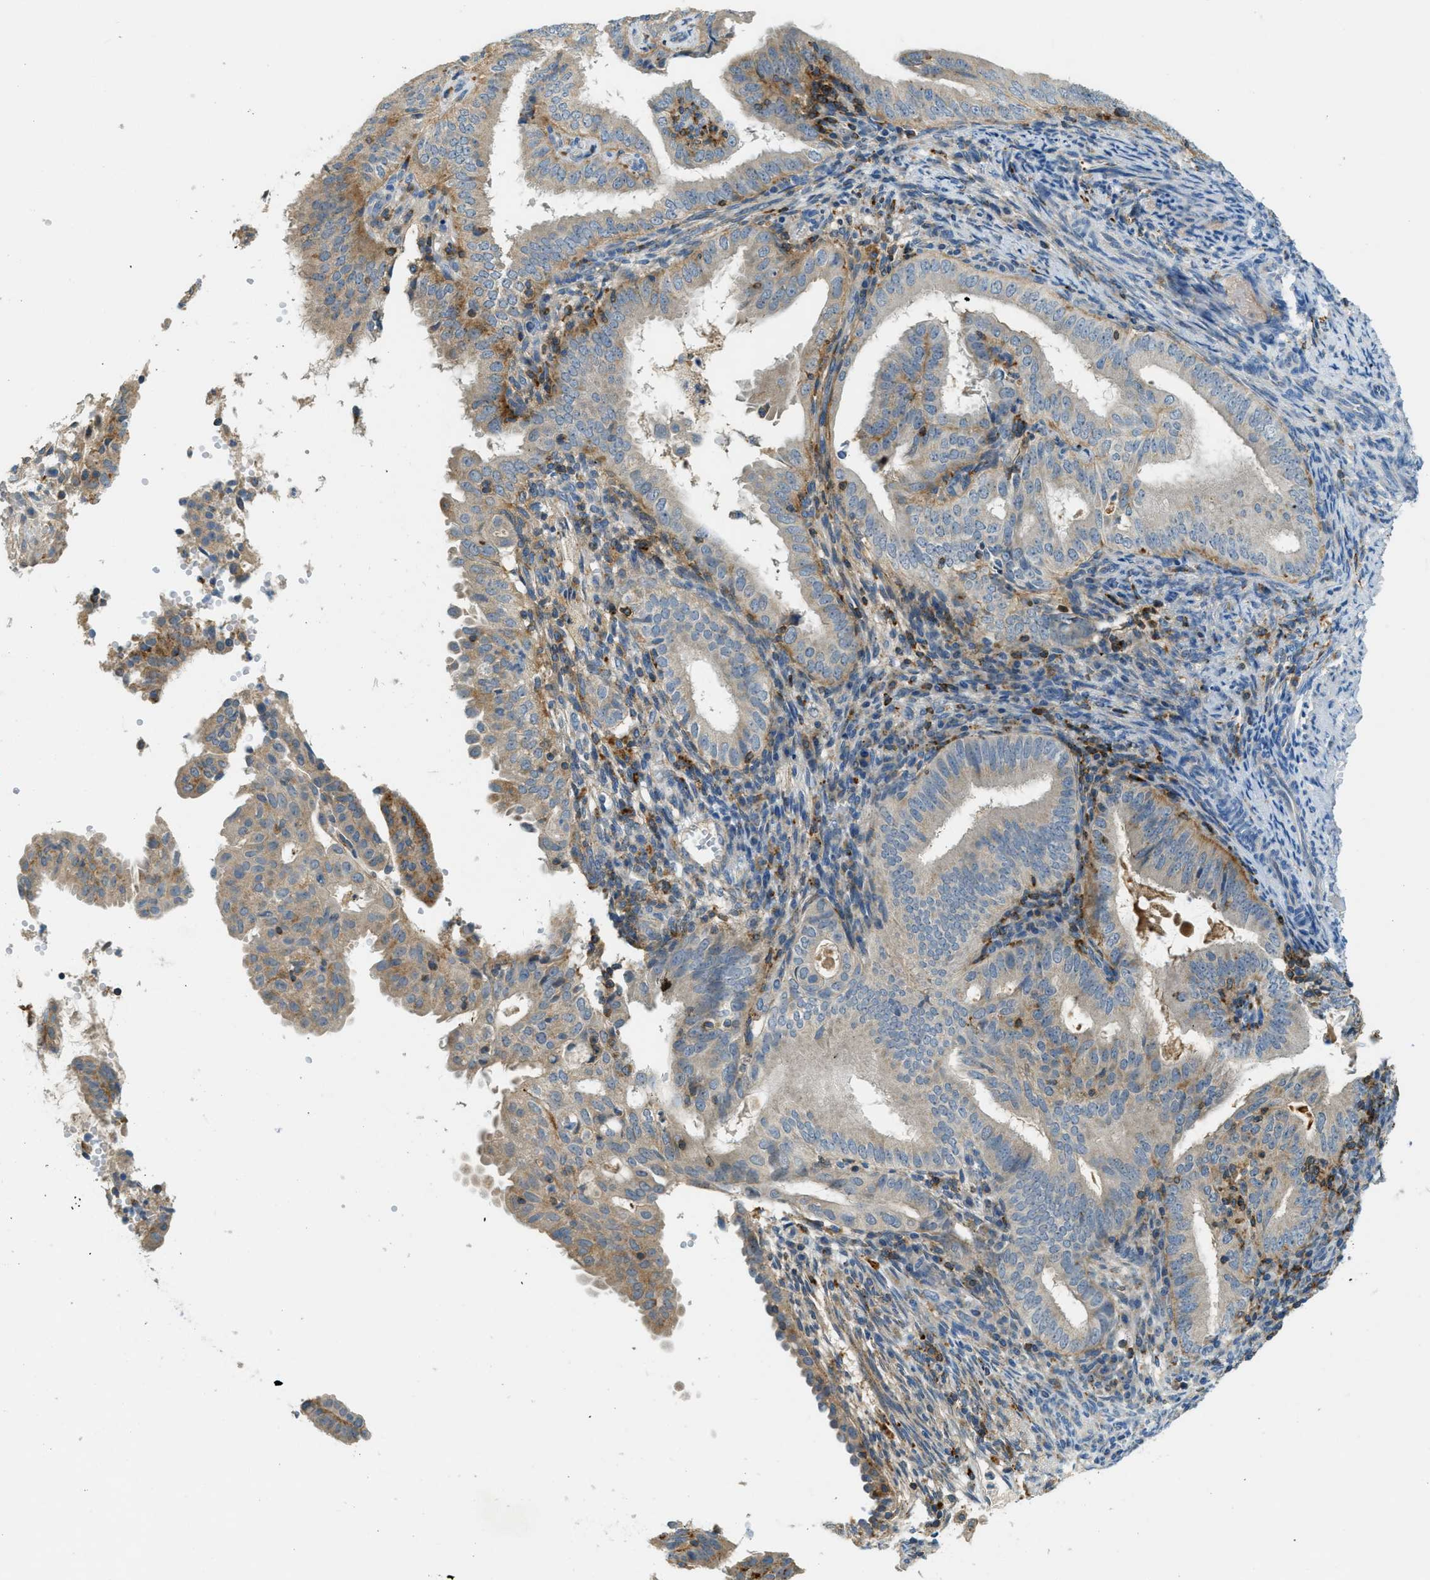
{"staining": {"intensity": "moderate", "quantity": "25%-75%", "location": "cytoplasmic/membranous"}, "tissue": "endometrial cancer", "cell_type": "Tumor cells", "image_type": "cancer", "snomed": [{"axis": "morphology", "description": "Adenocarcinoma, NOS"}, {"axis": "topography", "description": "Endometrium"}], "caption": "A brown stain shows moderate cytoplasmic/membranous expression of a protein in adenocarcinoma (endometrial) tumor cells.", "gene": "PLBD2", "patient": {"sex": "female", "age": 58}}